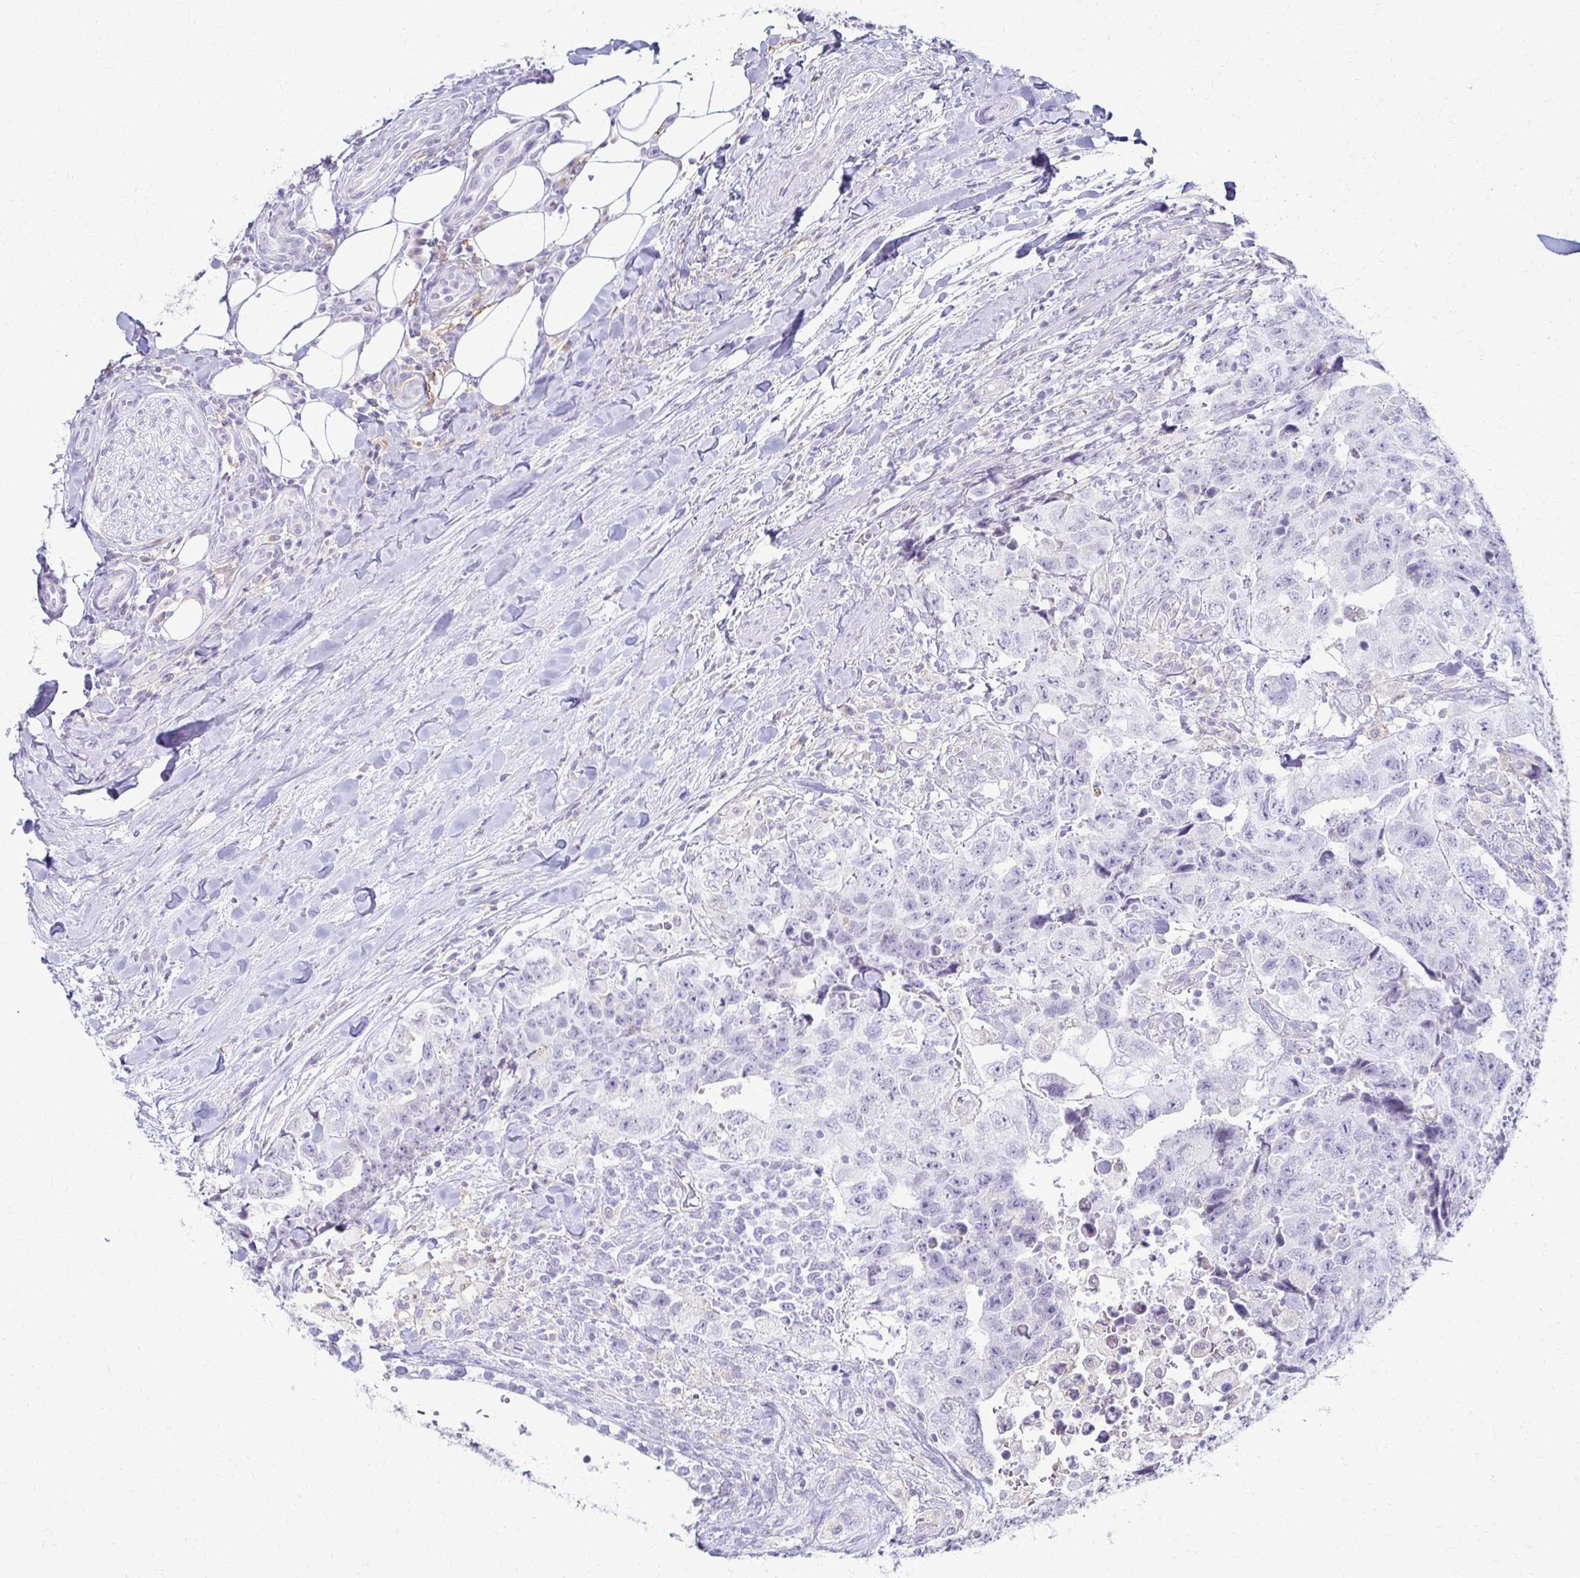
{"staining": {"intensity": "negative", "quantity": "none", "location": "none"}, "tissue": "testis cancer", "cell_type": "Tumor cells", "image_type": "cancer", "snomed": [{"axis": "morphology", "description": "Carcinoma, Embryonal, NOS"}, {"axis": "topography", "description": "Testis"}], "caption": "Tumor cells show no significant protein positivity in testis cancer (embryonal carcinoma).", "gene": "FCGR2B", "patient": {"sex": "male", "age": 24}}